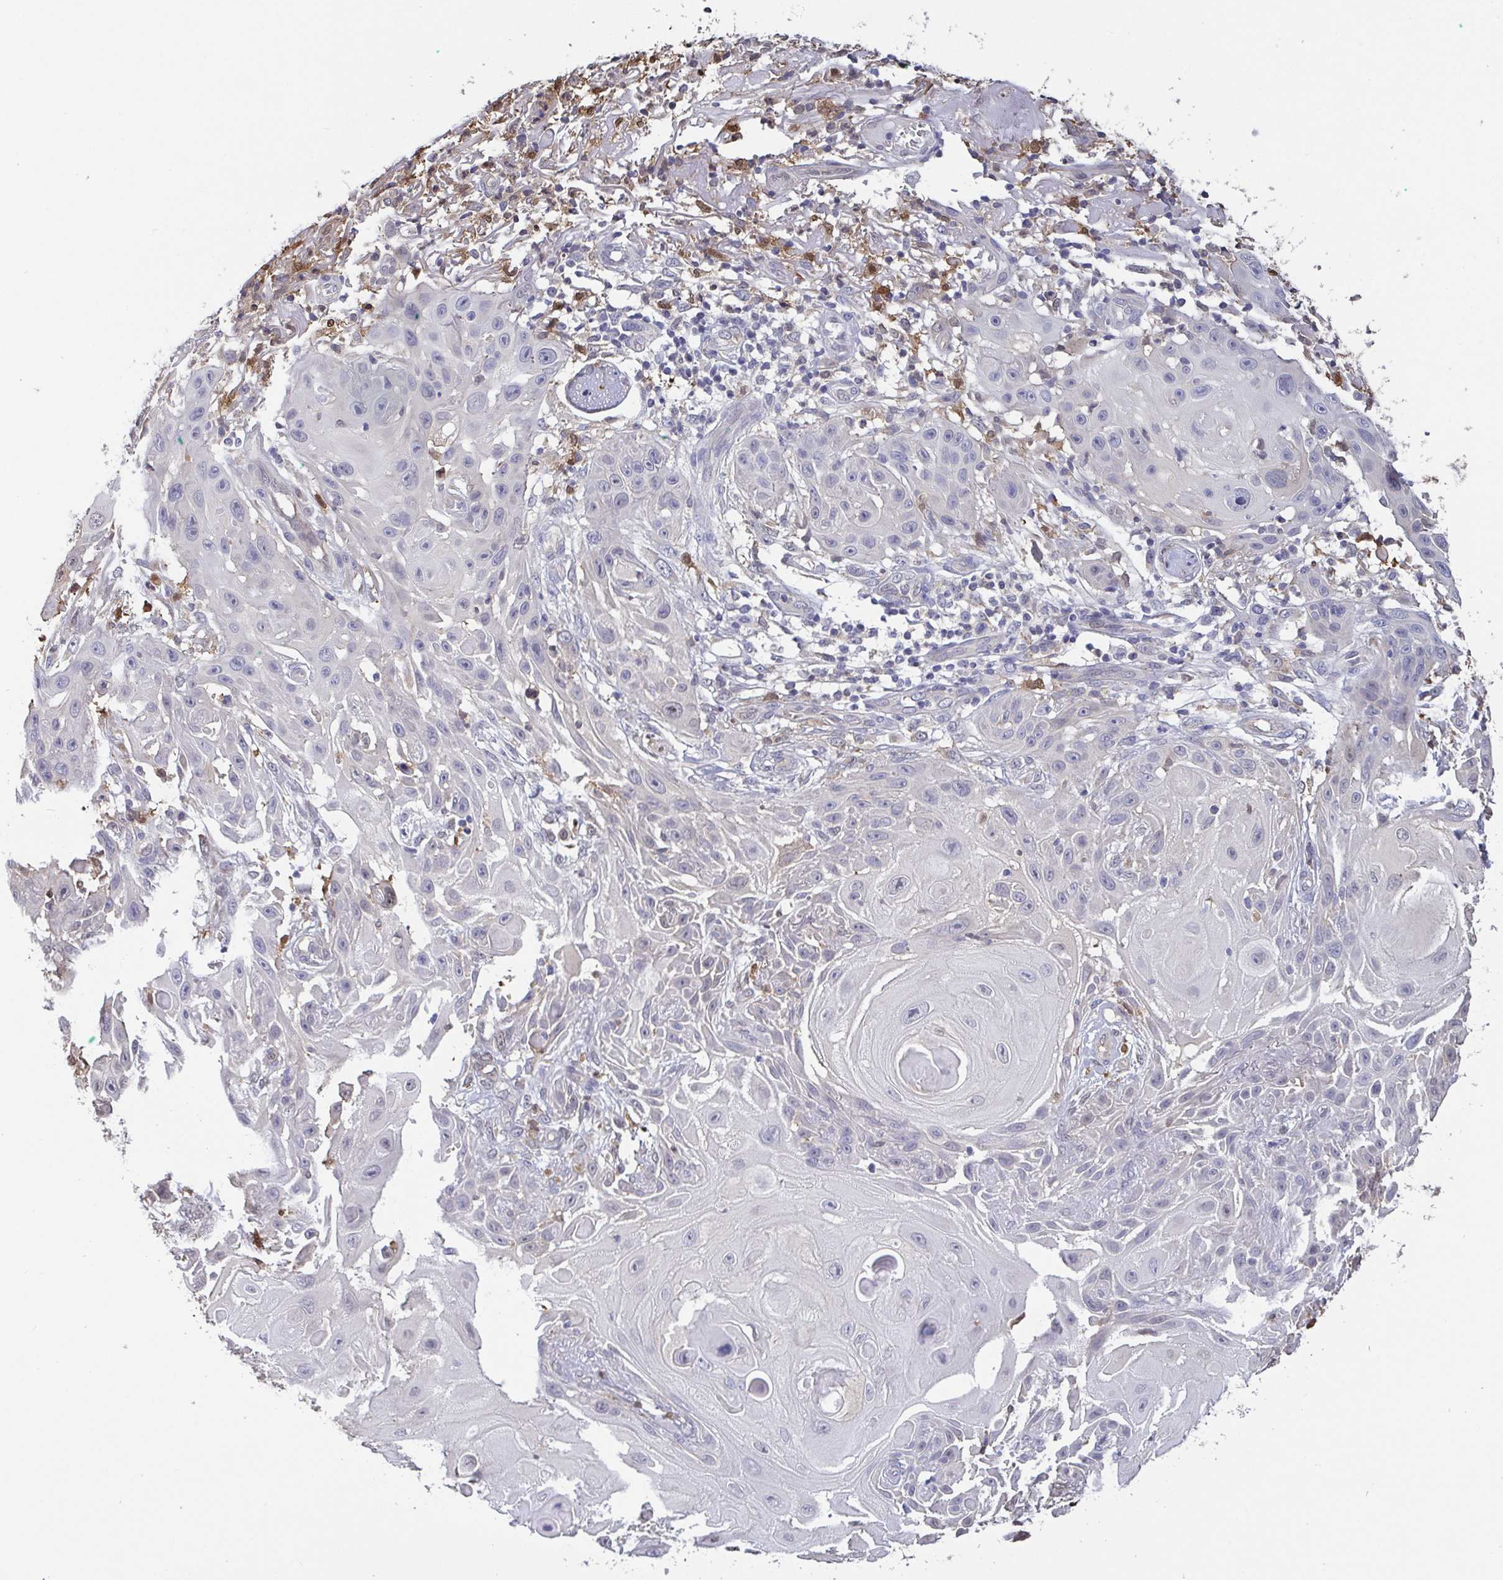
{"staining": {"intensity": "negative", "quantity": "none", "location": "none"}, "tissue": "skin cancer", "cell_type": "Tumor cells", "image_type": "cancer", "snomed": [{"axis": "morphology", "description": "Squamous cell carcinoma, NOS"}, {"axis": "topography", "description": "Skin"}], "caption": "This is a histopathology image of IHC staining of skin squamous cell carcinoma, which shows no staining in tumor cells.", "gene": "IDH1", "patient": {"sex": "female", "age": 91}}